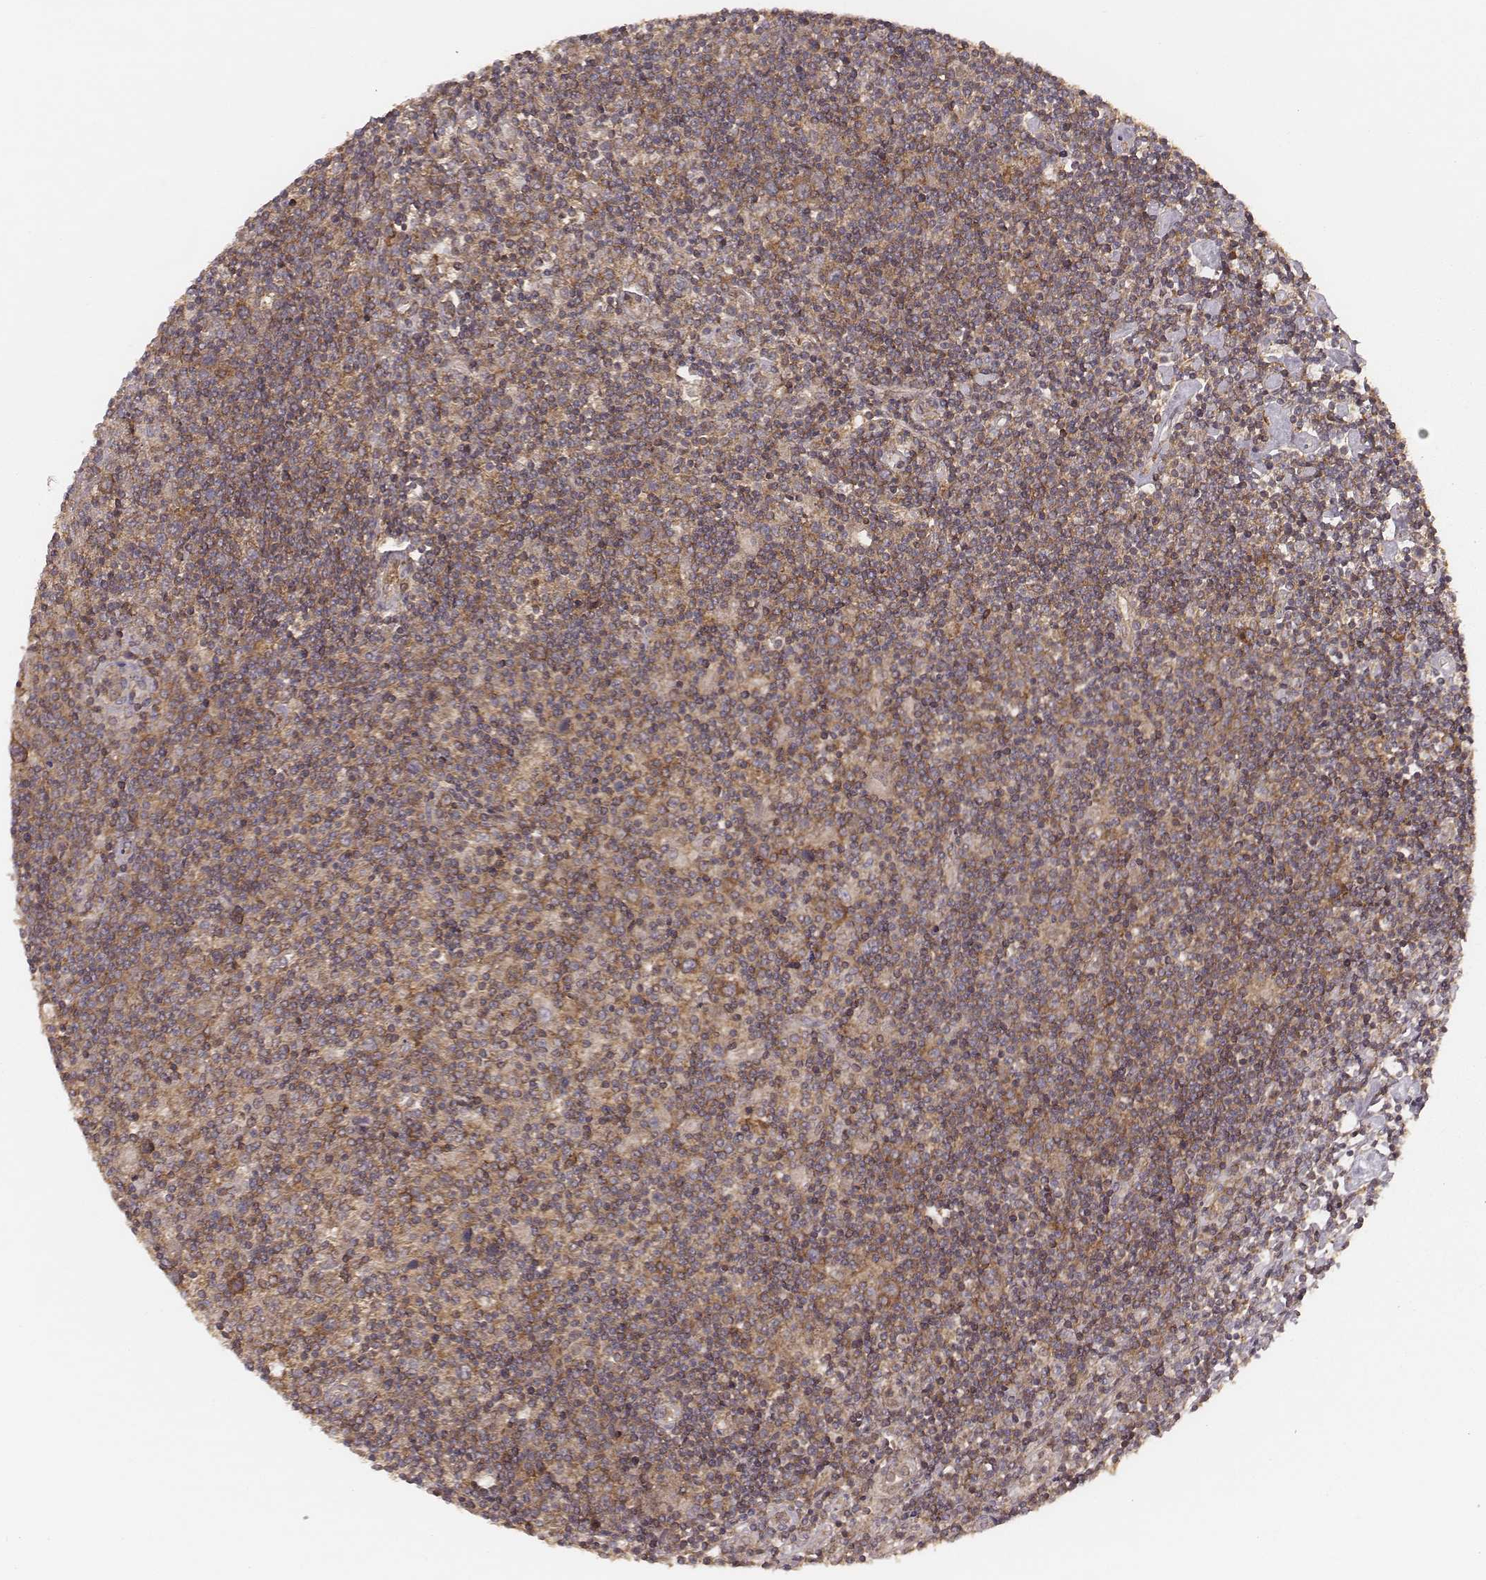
{"staining": {"intensity": "weak", "quantity": ">75%", "location": "cytoplasmic/membranous"}, "tissue": "lymphoma", "cell_type": "Tumor cells", "image_type": "cancer", "snomed": [{"axis": "morphology", "description": "Hodgkin's disease, NOS"}, {"axis": "topography", "description": "Lymph node"}], "caption": "IHC staining of lymphoma, which exhibits low levels of weak cytoplasmic/membranous positivity in approximately >75% of tumor cells indicating weak cytoplasmic/membranous protein positivity. The staining was performed using DAB (brown) for protein detection and nuclei were counterstained in hematoxylin (blue).", "gene": "CARS1", "patient": {"sex": "male", "age": 40}}